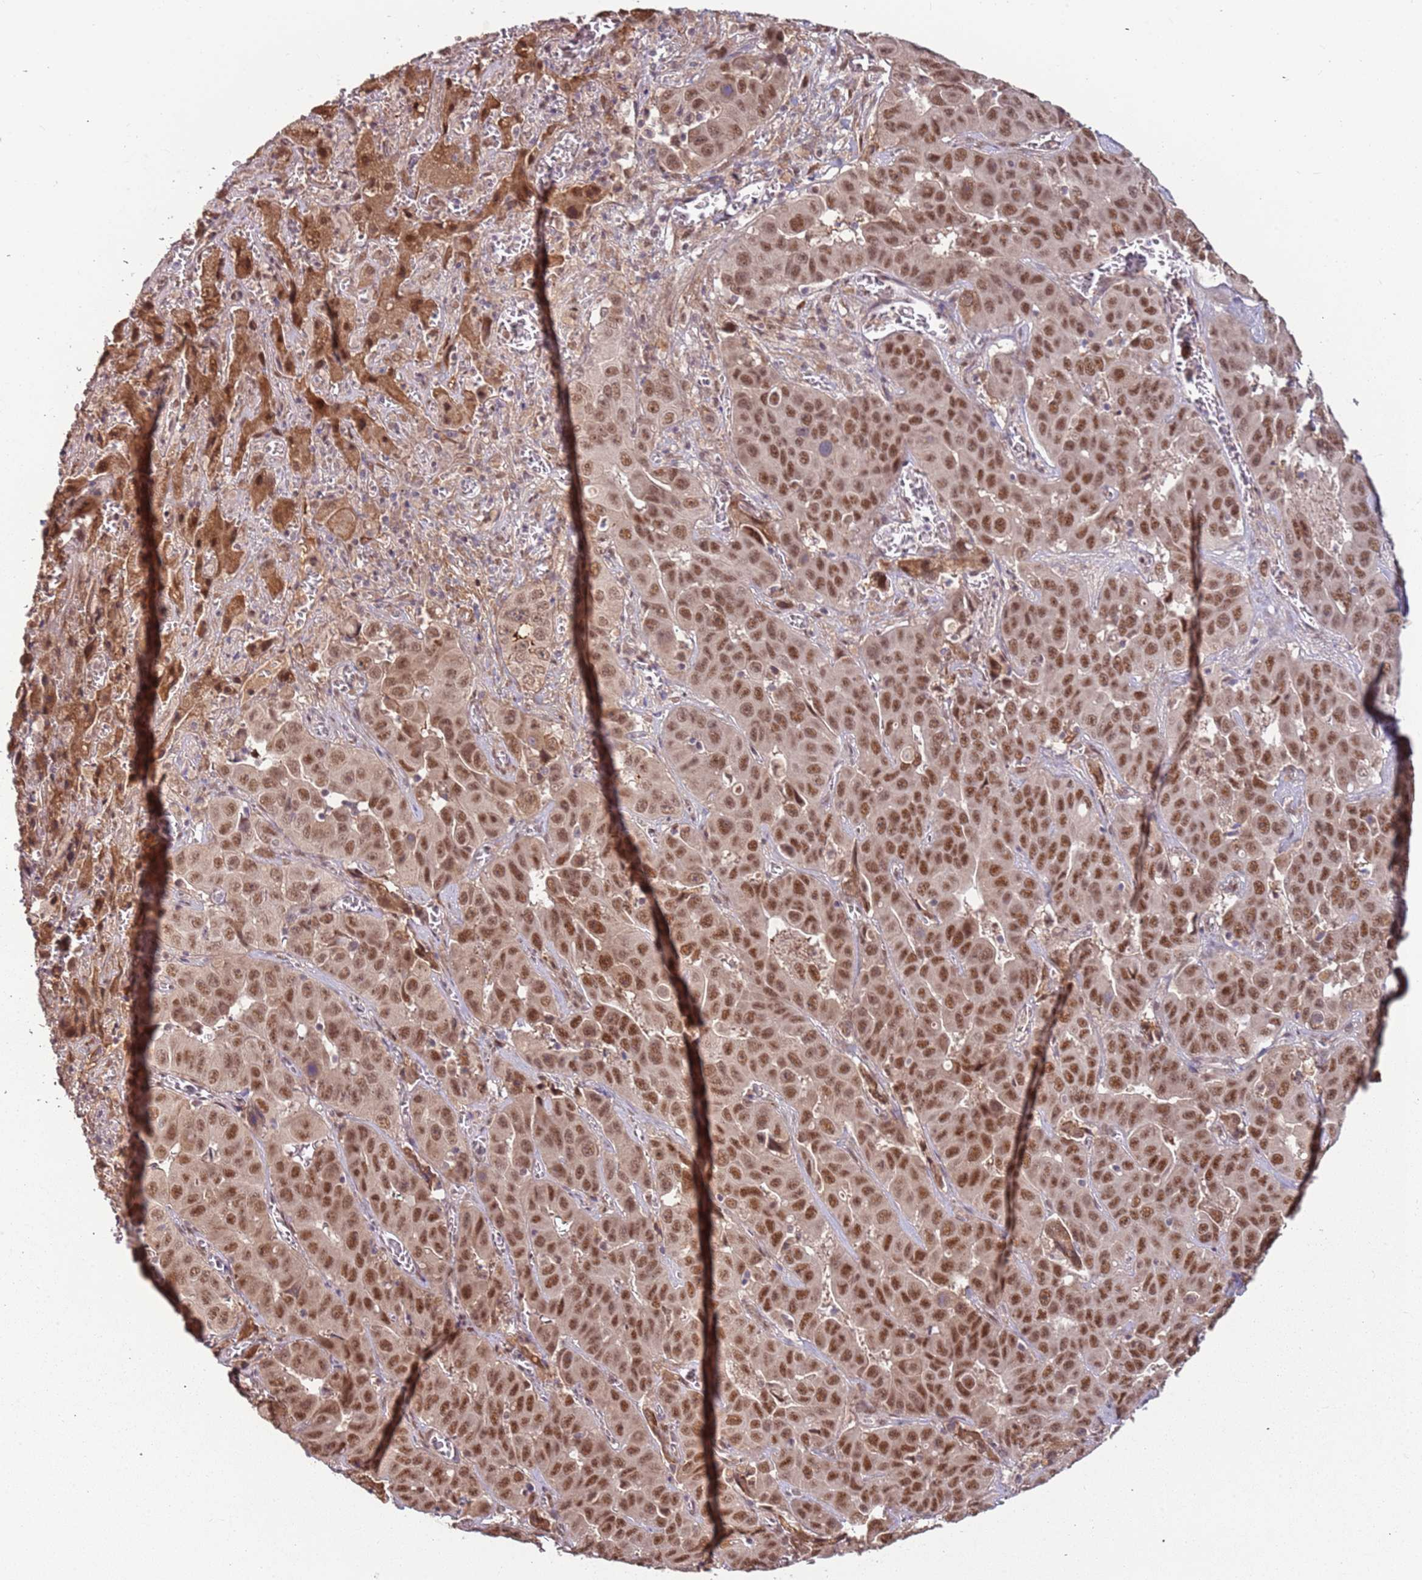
{"staining": {"intensity": "moderate", "quantity": ">75%", "location": "nuclear"}, "tissue": "liver cancer", "cell_type": "Tumor cells", "image_type": "cancer", "snomed": [{"axis": "morphology", "description": "Cholangiocarcinoma"}, {"axis": "topography", "description": "Liver"}], "caption": "This is a histology image of immunohistochemistry staining of liver cholangiocarcinoma, which shows moderate positivity in the nuclear of tumor cells.", "gene": "POLR3H", "patient": {"sex": "female", "age": 52}}